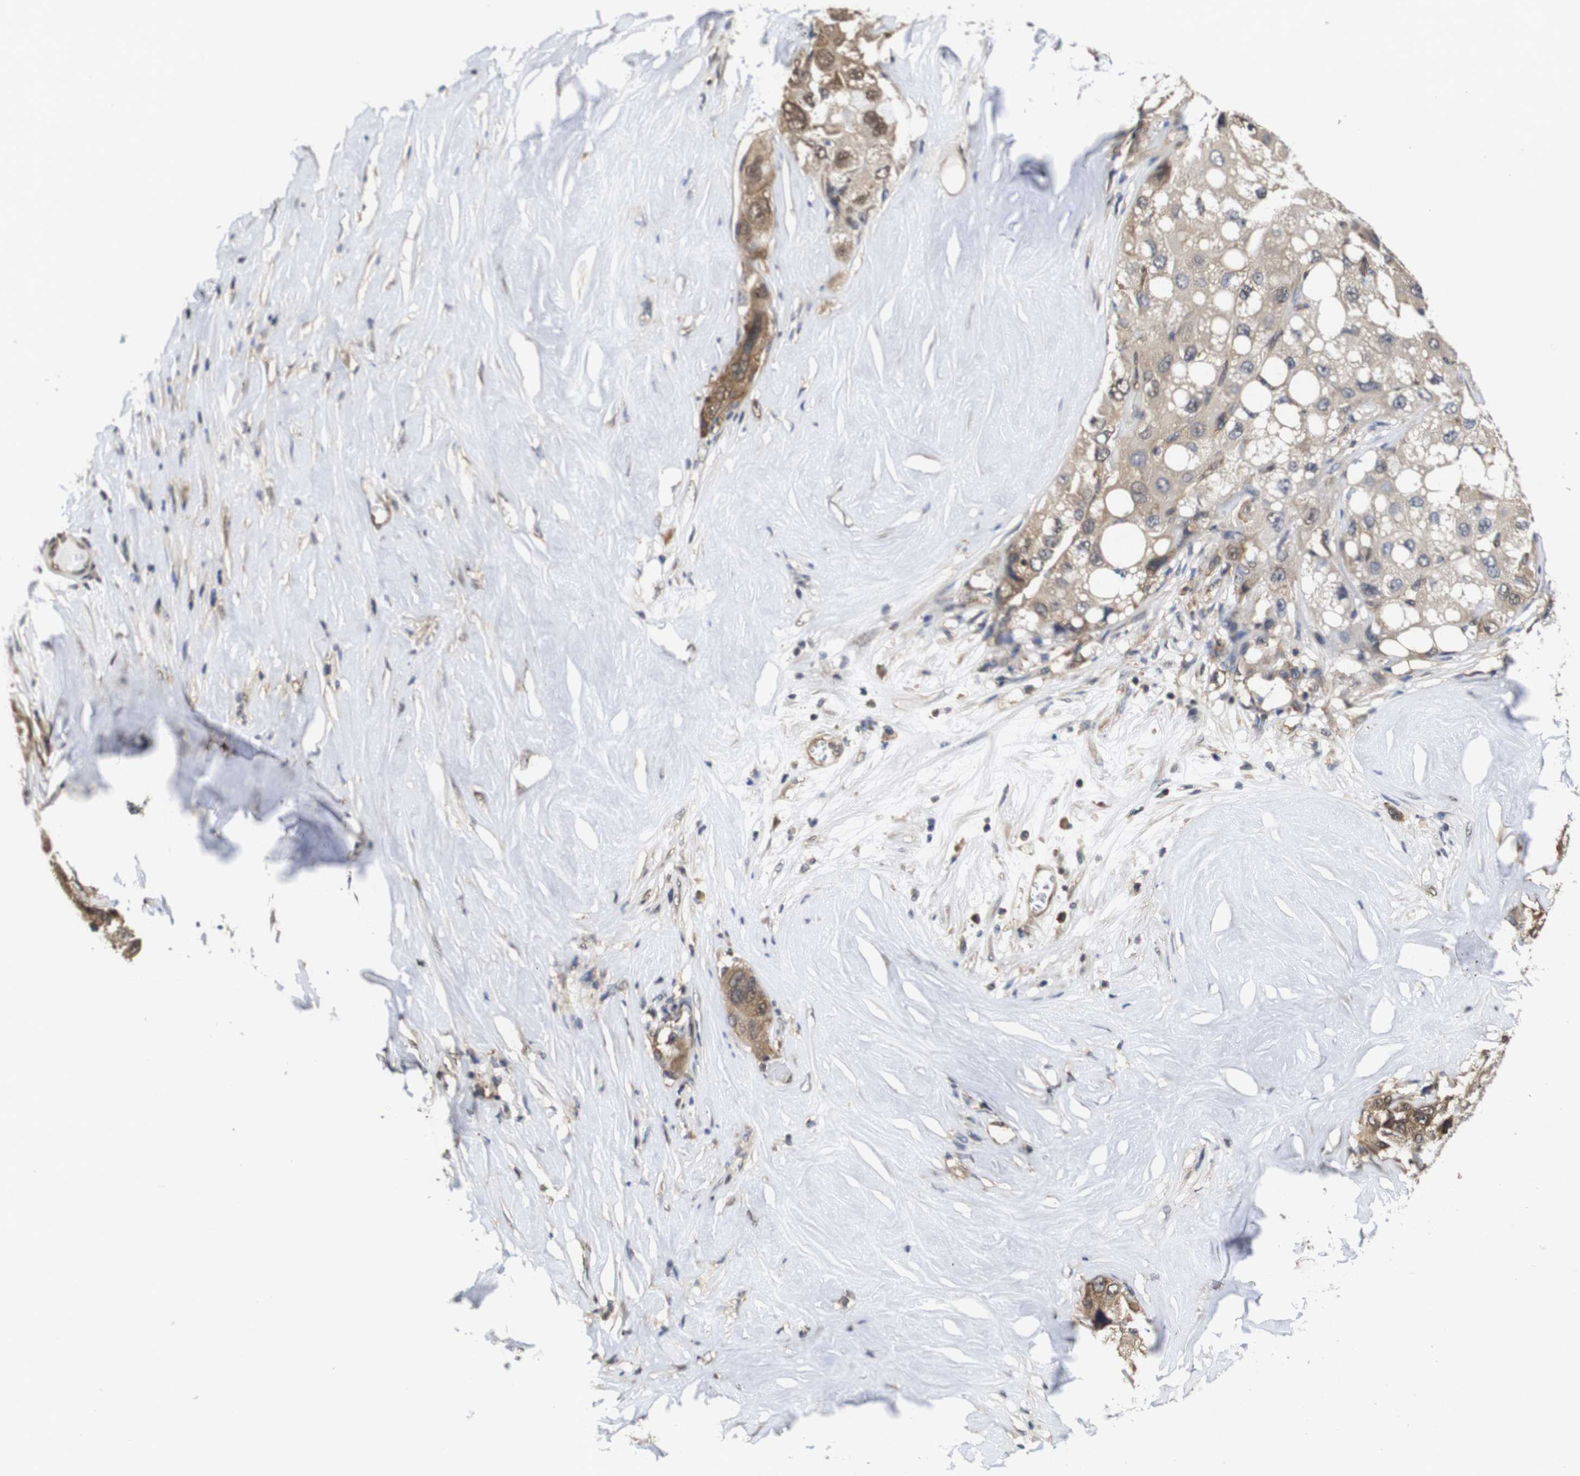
{"staining": {"intensity": "weak", "quantity": ">75%", "location": "cytoplasmic/membranous"}, "tissue": "liver cancer", "cell_type": "Tumor cells", "image_type": "cancer", "snomed": [{"axis": "morphology", "description": "Carcinoma, Hepatocellular, NOS"}, {"axis": "topography", "description": "Liver"}], "caption": "Protein staining of liver cancer tissue shows weak cytoplasmic/membranous staining in approximately >75% of tumor cells.", "gene": "SUMO3", "patient": {"sex": "male", "age": 80}}